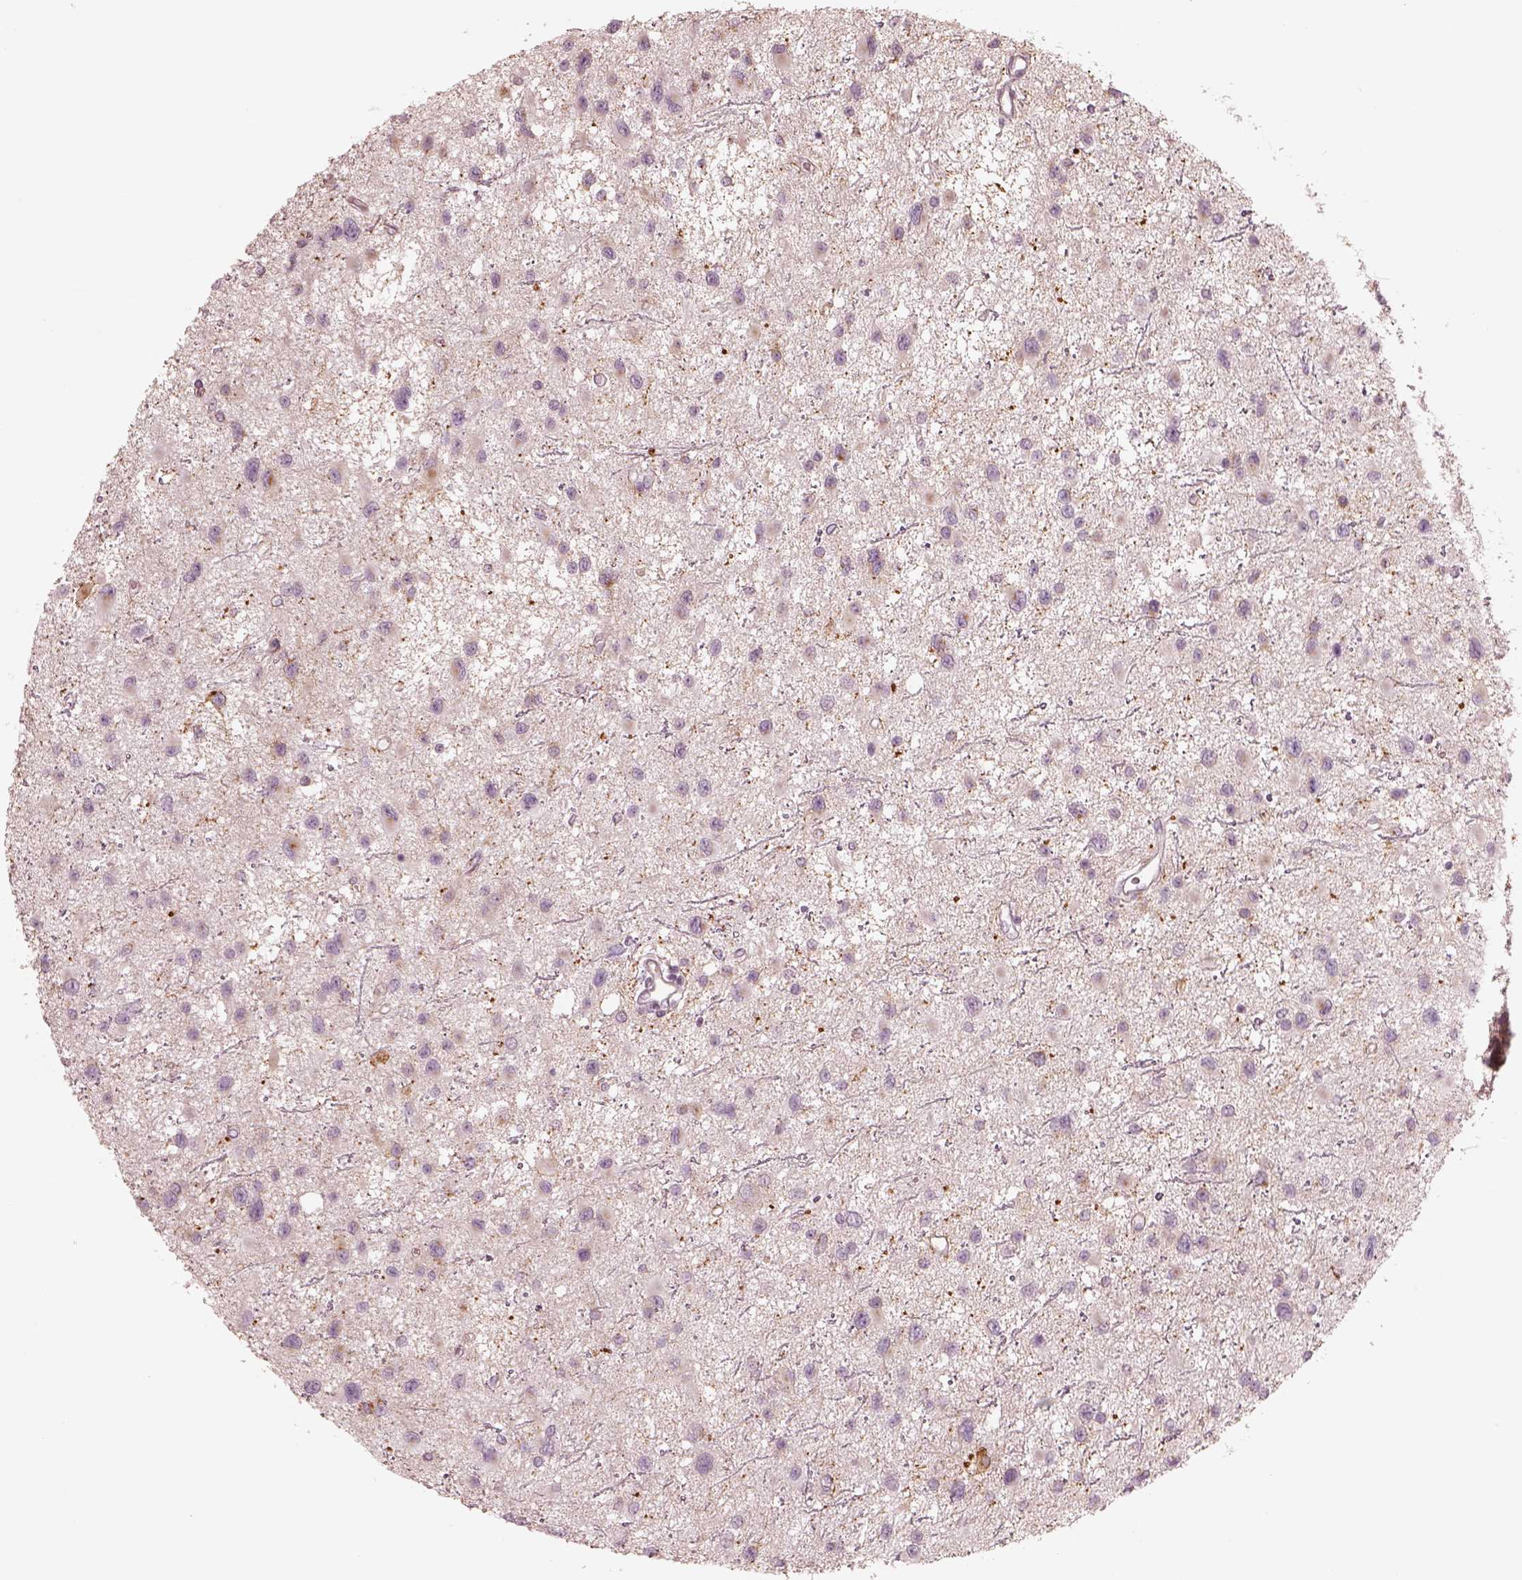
{"staining": {"intensity": "negative", "quantity": "none", "location": "none"}, "tissue": "glioma", "cell_type": "Tumor cells", "image_type": "cancer", "snomed": [{"axis": "morphology", "description": "Glioma, malignant, Low grade"}, {"axis": "topography", "description": "Brain"}], "caption": "Immunohistochemical staining of human malignant glioma (low-grade) reveals no significant expression in tumor cells.", "gene": "ABCA7", "patient": {"sex": "female", "age": 32}}